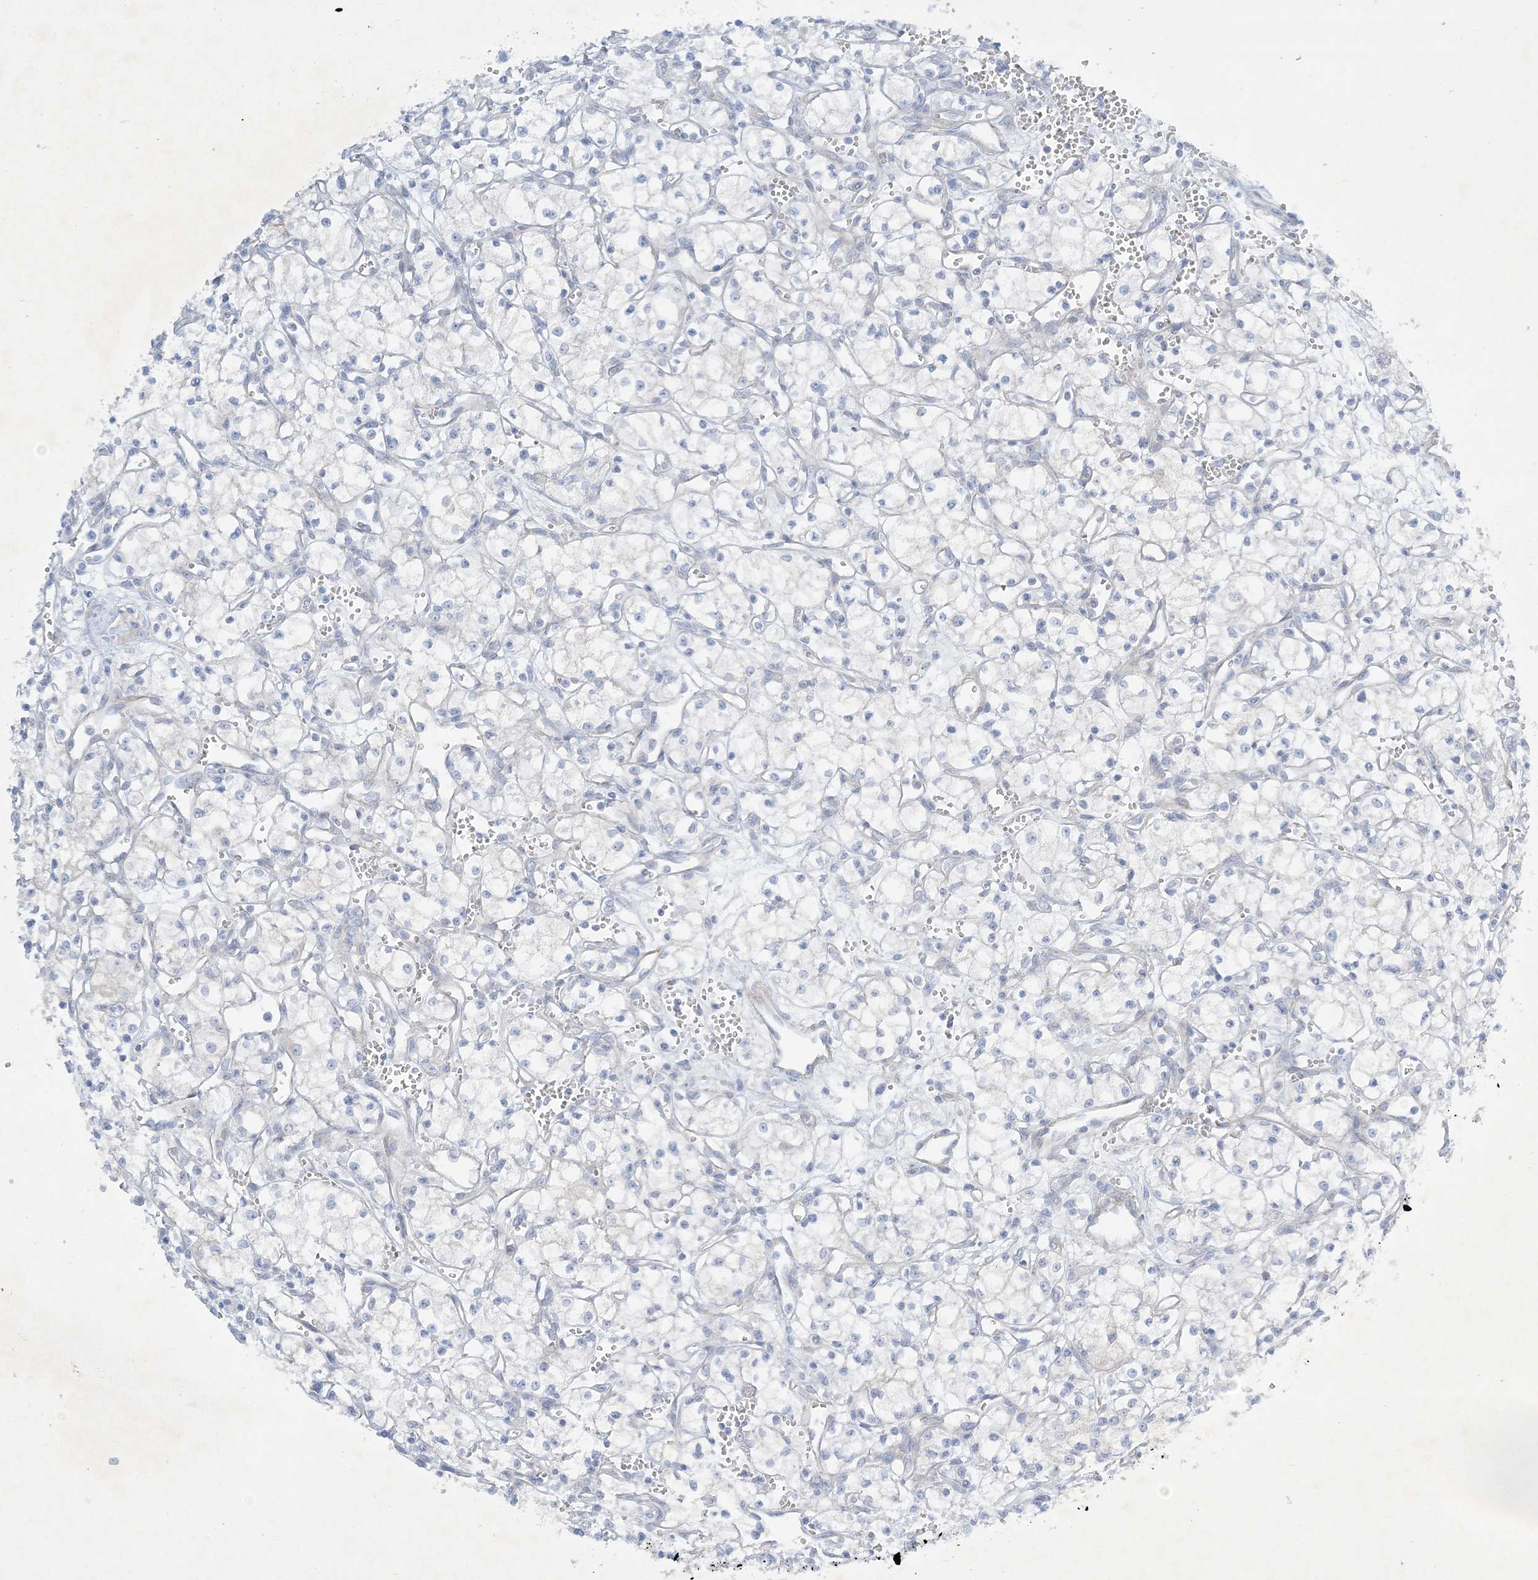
{"staining": {"intensity": "negative", "quantity": "none", "location": "none"}, "tissue": "renal cancer", "cell_type": "Tumor cells", "image_type": "cancer", "snomed": [{"axis": "morphology", "description": "Adenocarcinoma, NOS"}, {"axis": "topography", "description": "Kidney"}], "caption": "Renal cancer (adenocarcinoma) was stained to show a protein in brown. There is no significant expression in tumor cells.", "gene": "FARSB", "patient": {"sex": "male", "age": 59}}